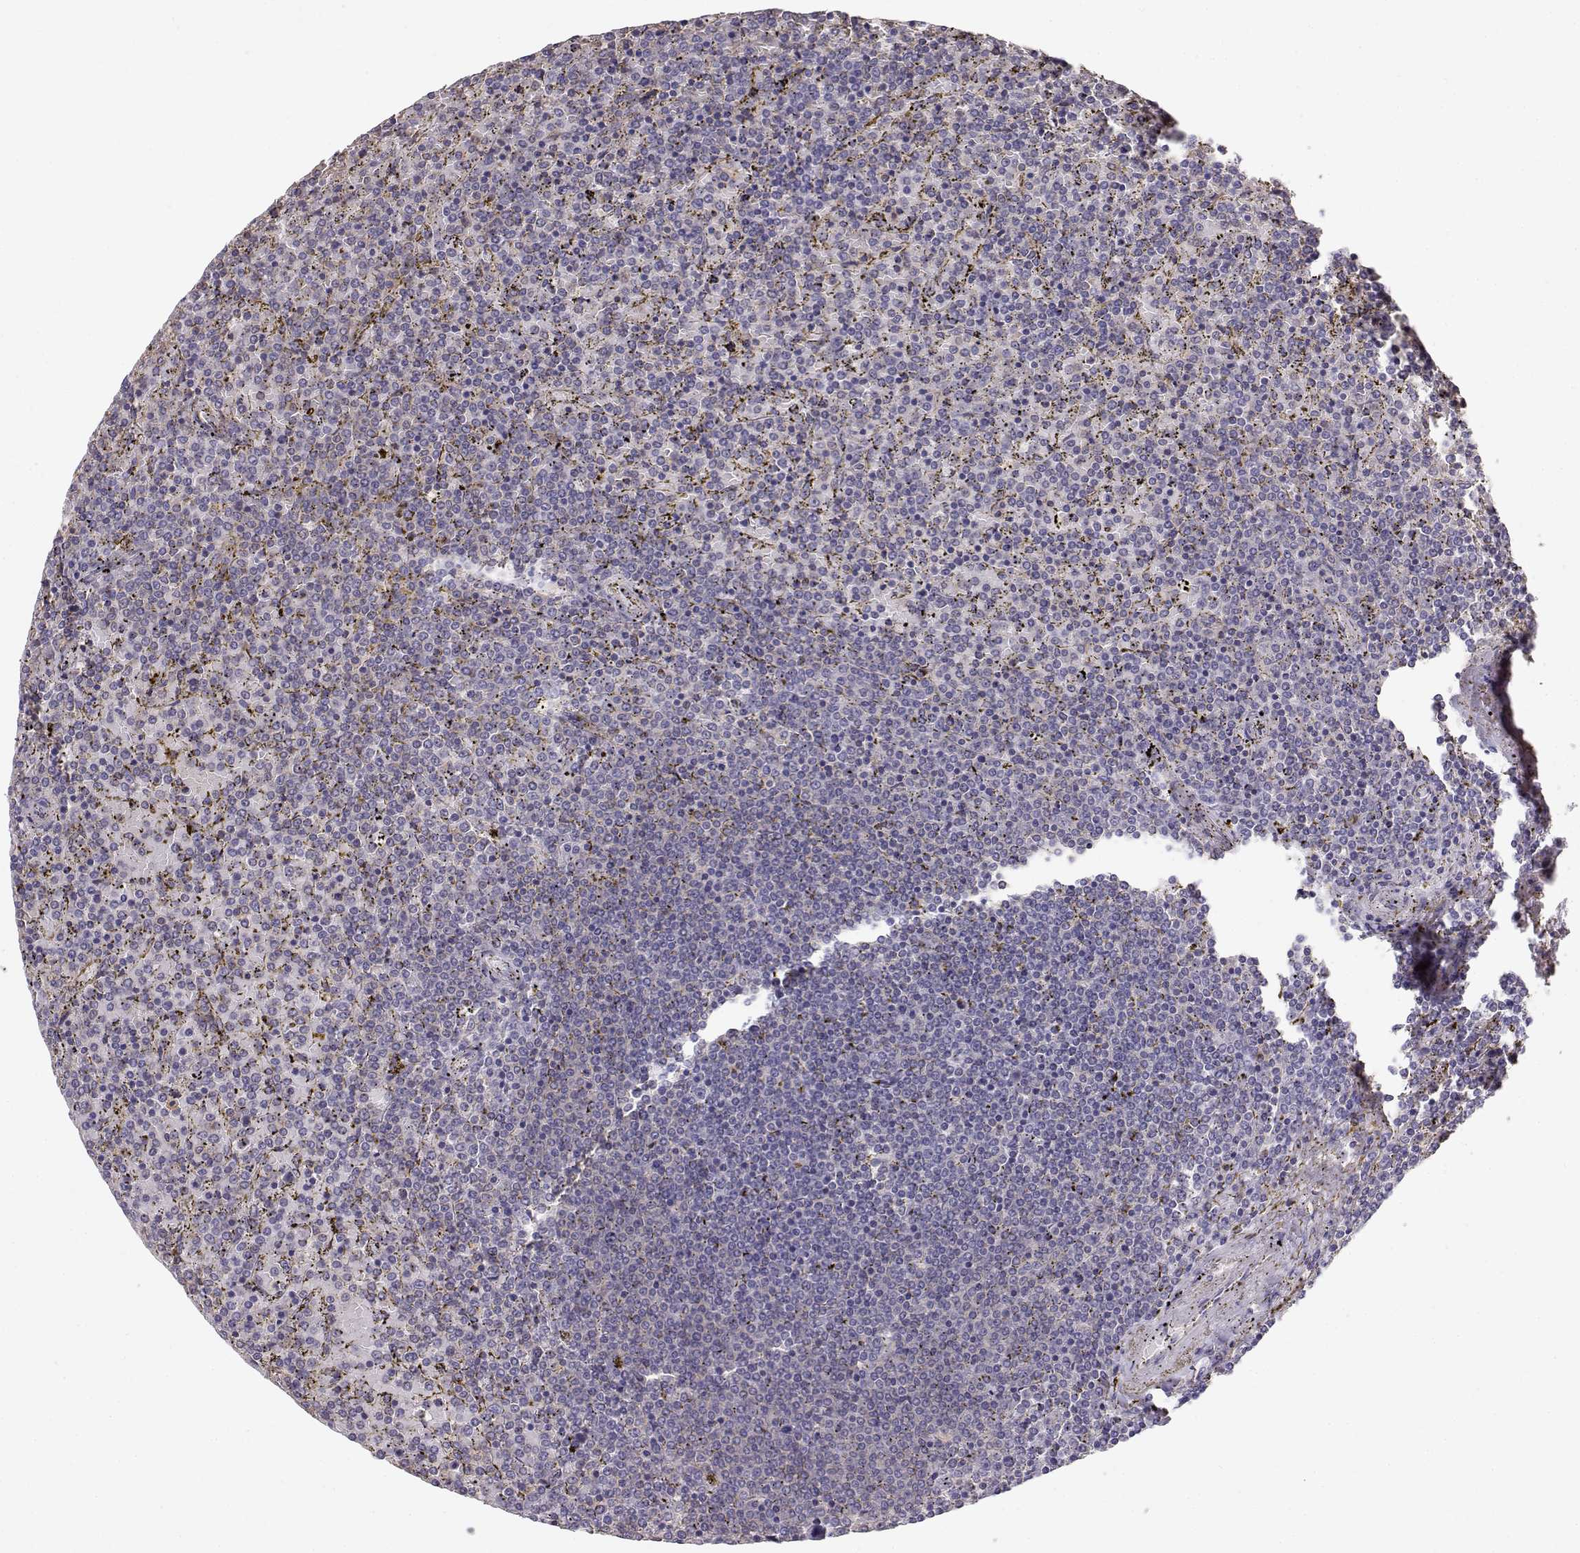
{"staining": {"intensity": "negative", "quantity": "none", "location": "none"}, "tissue": "lymphoma", "cell_type": "Tumor cells", "image_type": "cancer", "snomed": [{"axis": "morphology", "description": "Malignant lymphoma, non-Hodgkin's type, Low grade"}, {"axis": "topography", "description": "Spleen"}], "caption": "IHC image of neoplastic tissue: lymphoma stained with DAB (3,3'-diaminobenzidine) demonstrates no significant protein positivity in tumor cells. (Immunohistochemistry (ihc), brightfield microscopy, high magnification).", "gene": "DAPL1", "patient": {"sex": "female", "age": 77}}